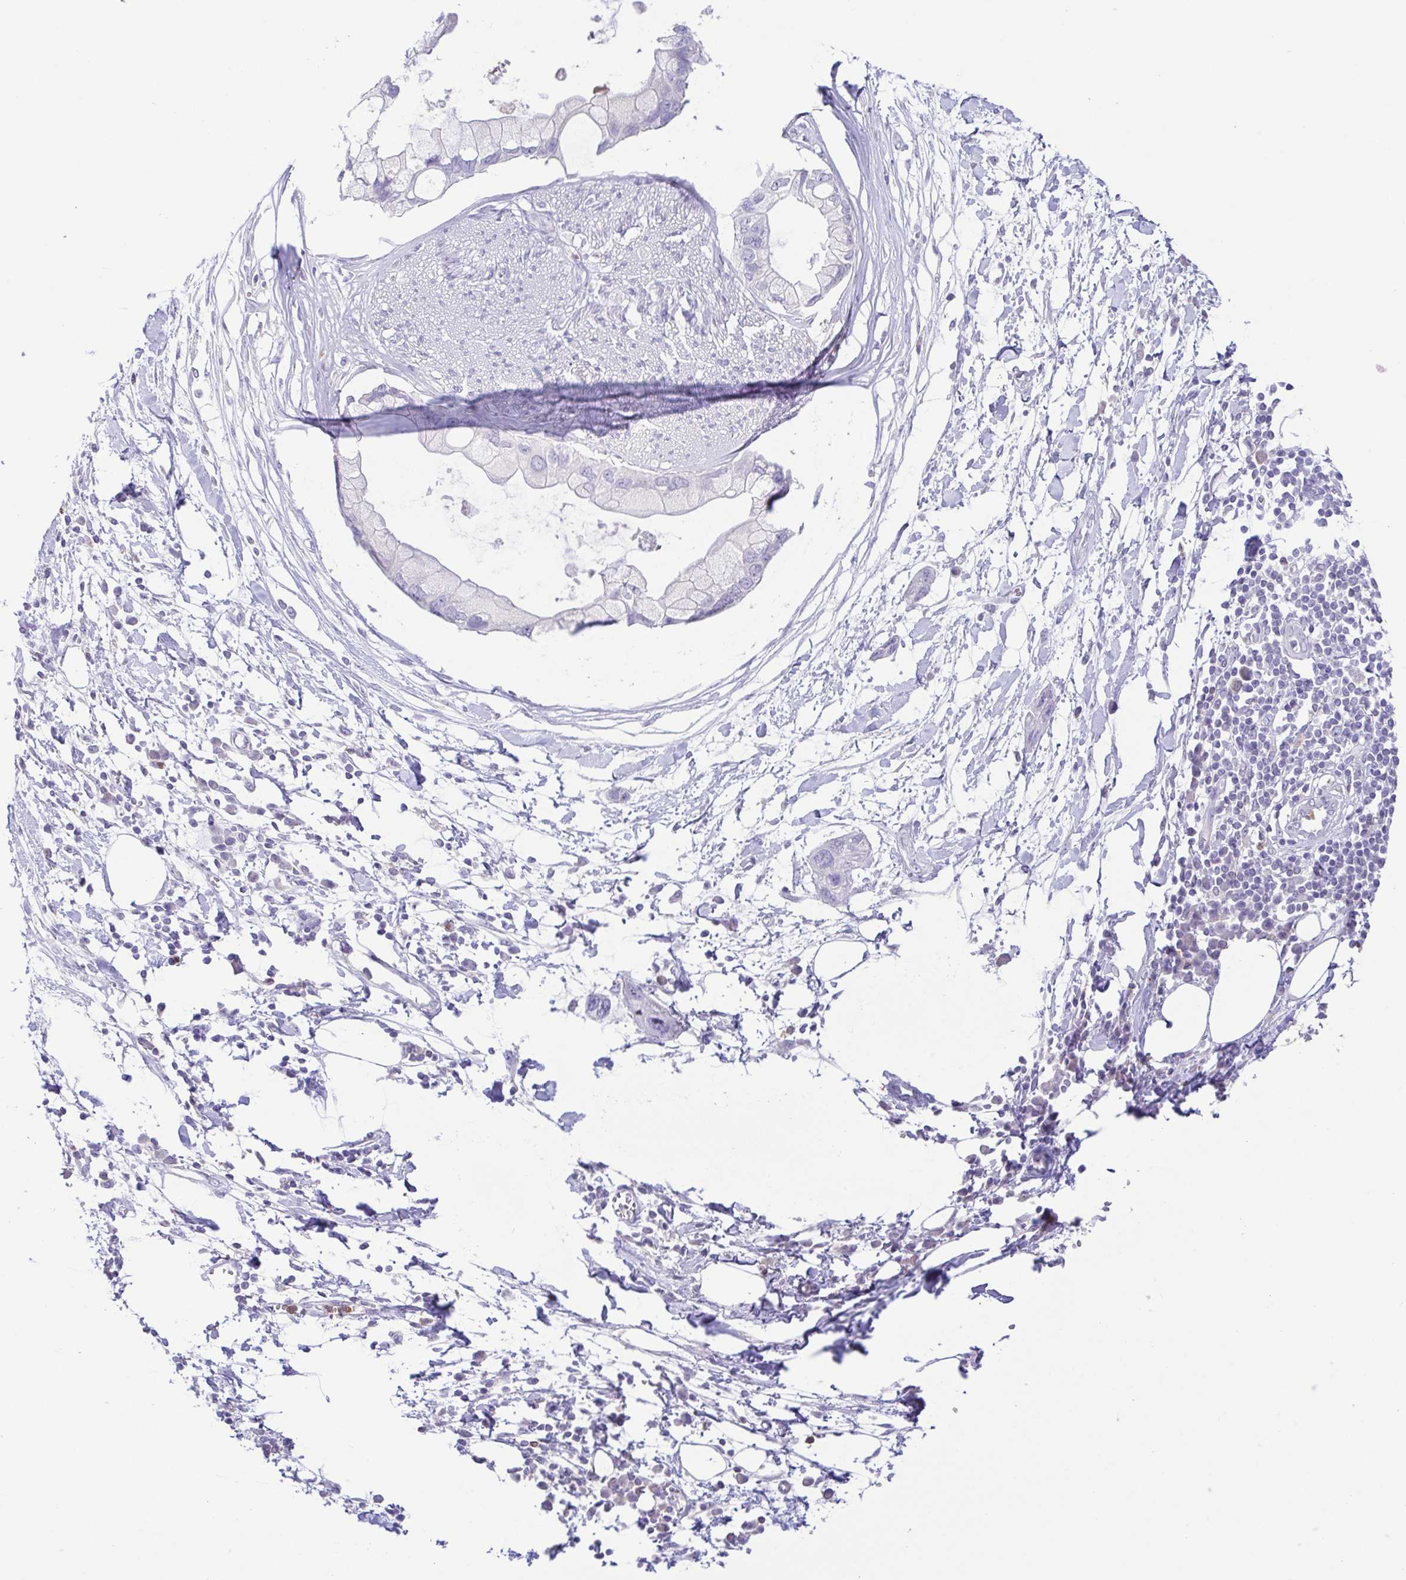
{"staining": {"intensity": "negative", "quantity": "none", "location": "none"}, "tissue": "pancreatic cancer", "cell_type": "Tumor cells", "image_type": "cancer", "snomed": [{"axis": "morphology", "description": "Adenocarcinoma, NOS"}, {"axis": "topography", "description": "Pancreas"}], "caption": "High magnification brightfield microscopy of adenocarcinoma (pancreatic) stained with DAB (brown) and counterstained with hematoxylin (blue): tumor cells show no significant staining.", "gene": "PGLYRP1", "patient": {"sex": "female", "age": 73}}